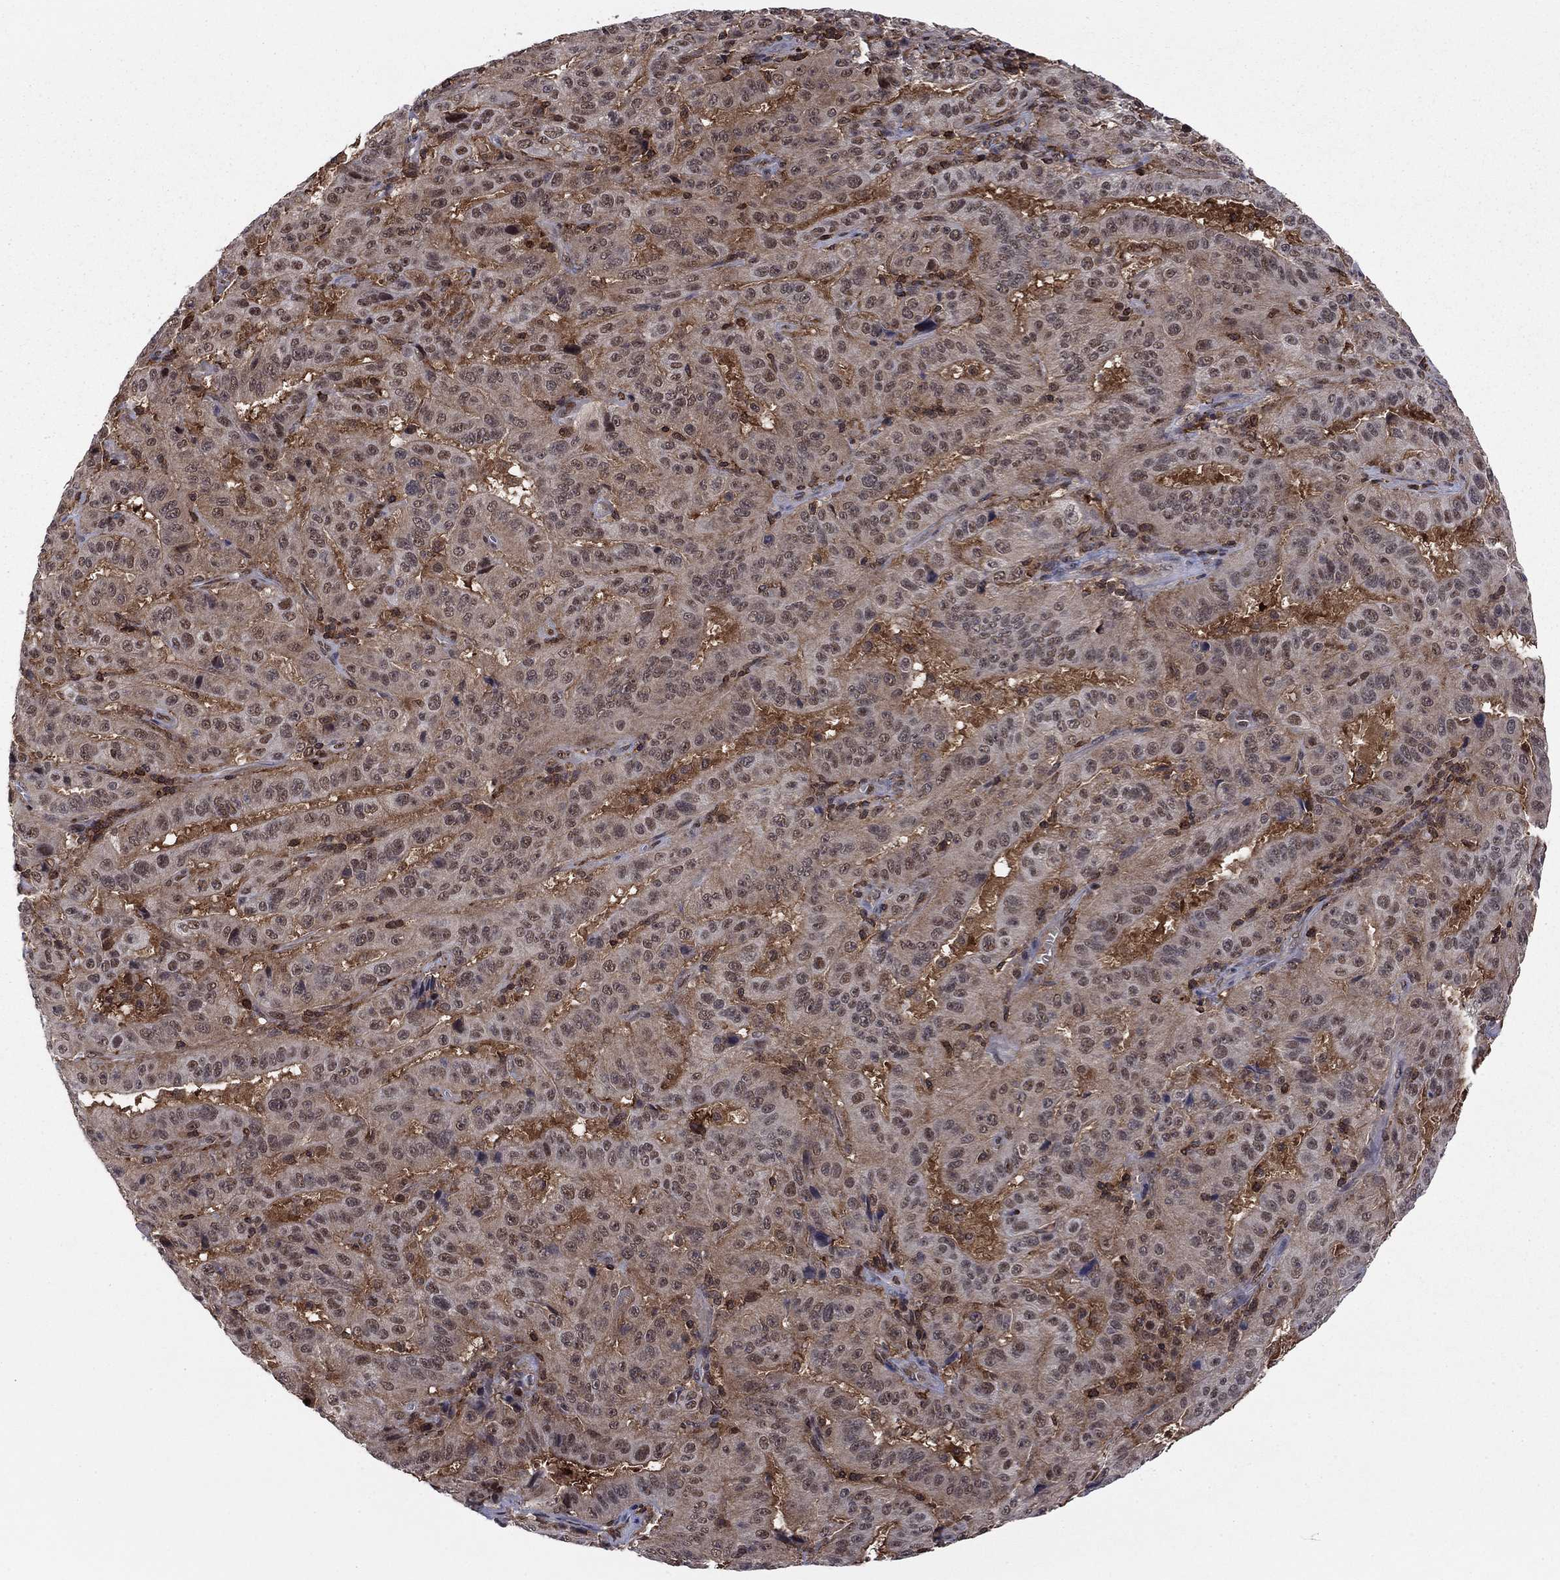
{"staining": {"intensity": "weak", "quantity": "<25%", "location": "nuclear"}, "tissue": "pancreatic cancer", "cell_type": "Tumor cells", "image_type": "cancer", "snomed": [{"axis": "morphology", "description": "Adenocarcinoma, NOS"}, {"axis": "topography", "description": "Pancreas"}], "caption": "There is no significant positivity in tumor cells of pancreatic adenocarcinoma.", "gene": "PSMD2", "patient": {"sex": "male", "age": 63}}